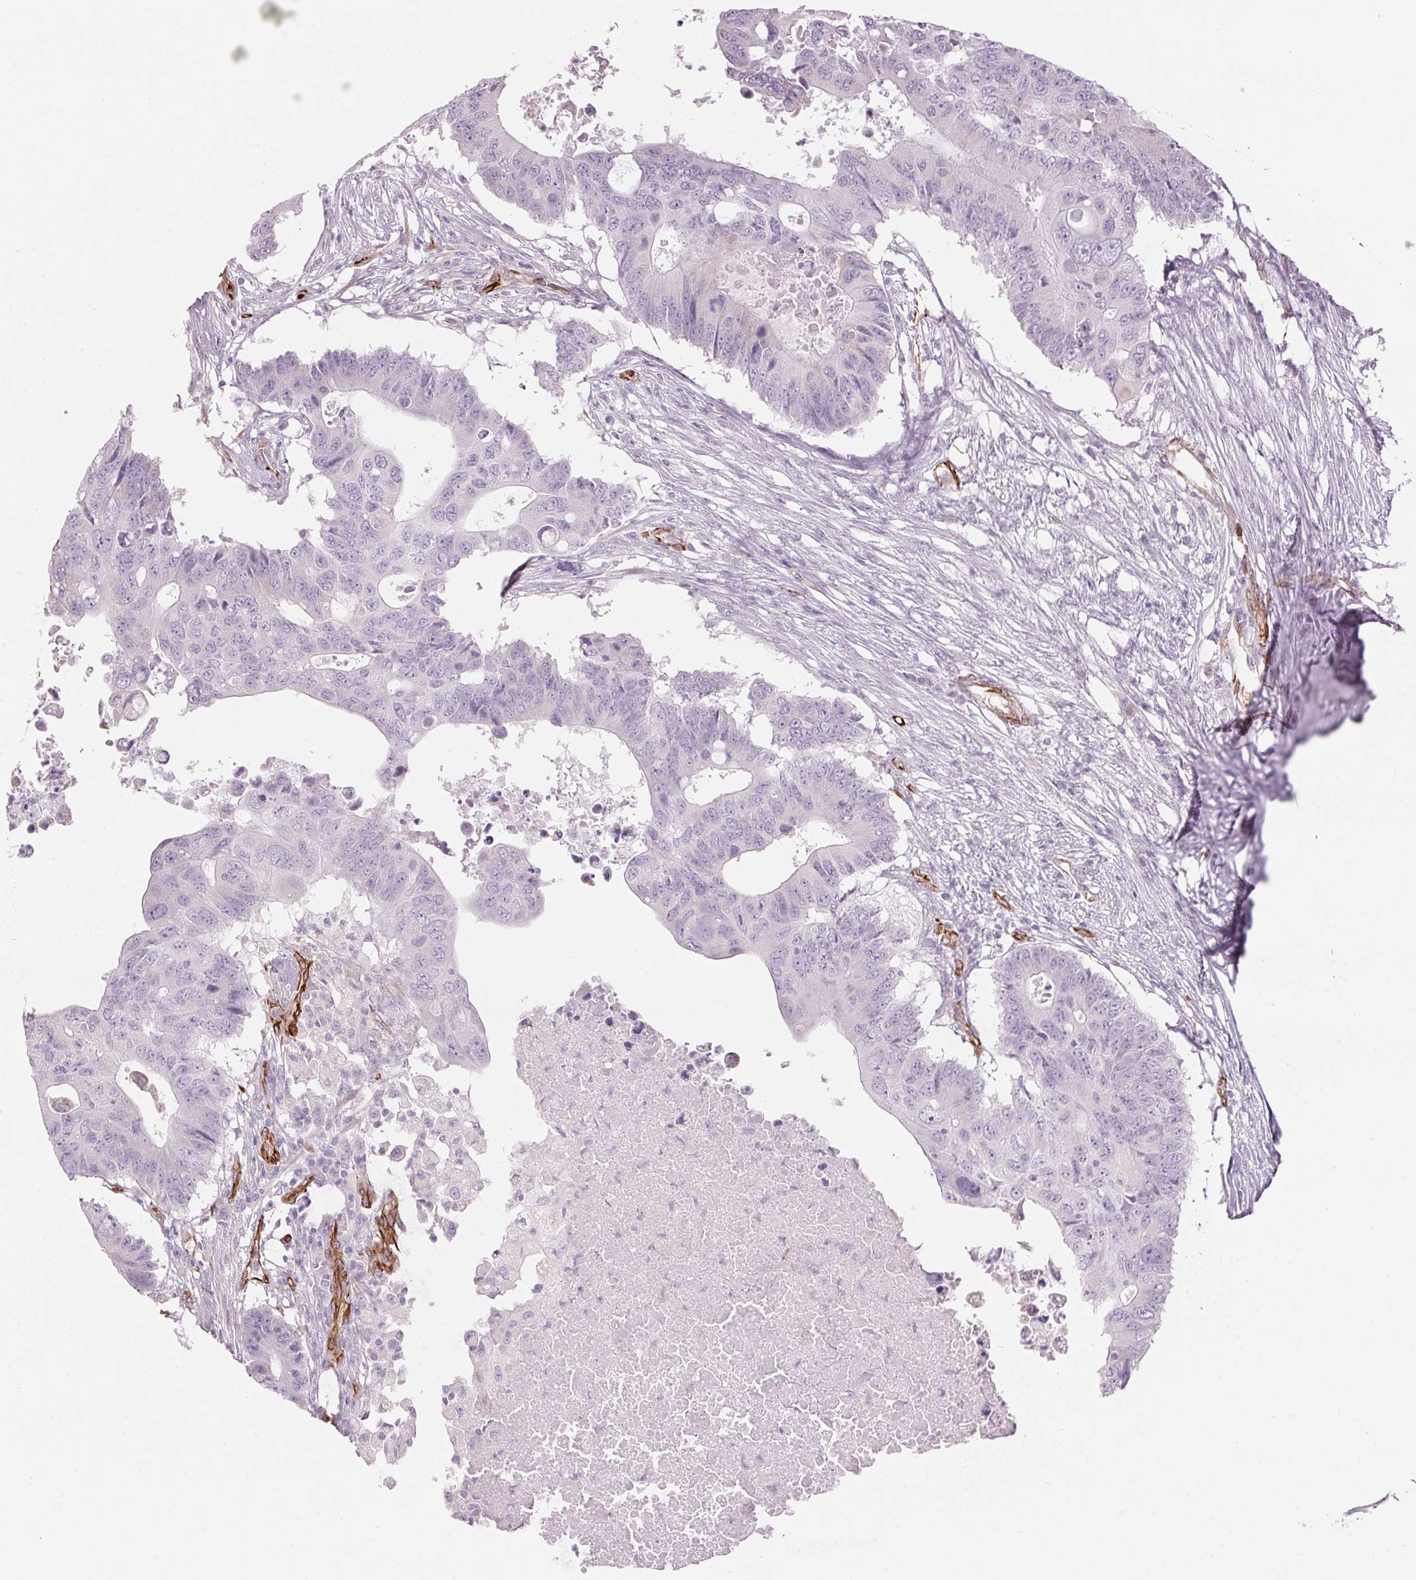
{"staining": {"intensity": "negative", "quantity": "none", "location": "none"}, "tissue": "colorectal cancer", "cell_type": "Tumor cells", "image_type": "cancer", "snomed": [{"axis": "morphology", "description": "Adenocarcinoma, NOS"}, {"axis": "topography", "description": "Colon"}], "caption": "Immunohistochemistry (IHC) of human colorectal cancer (adenocarcinoma) displays no positivity in tumor cells.", "gene": "CLPS", "patient": {"sex": "male", "age": 71}}